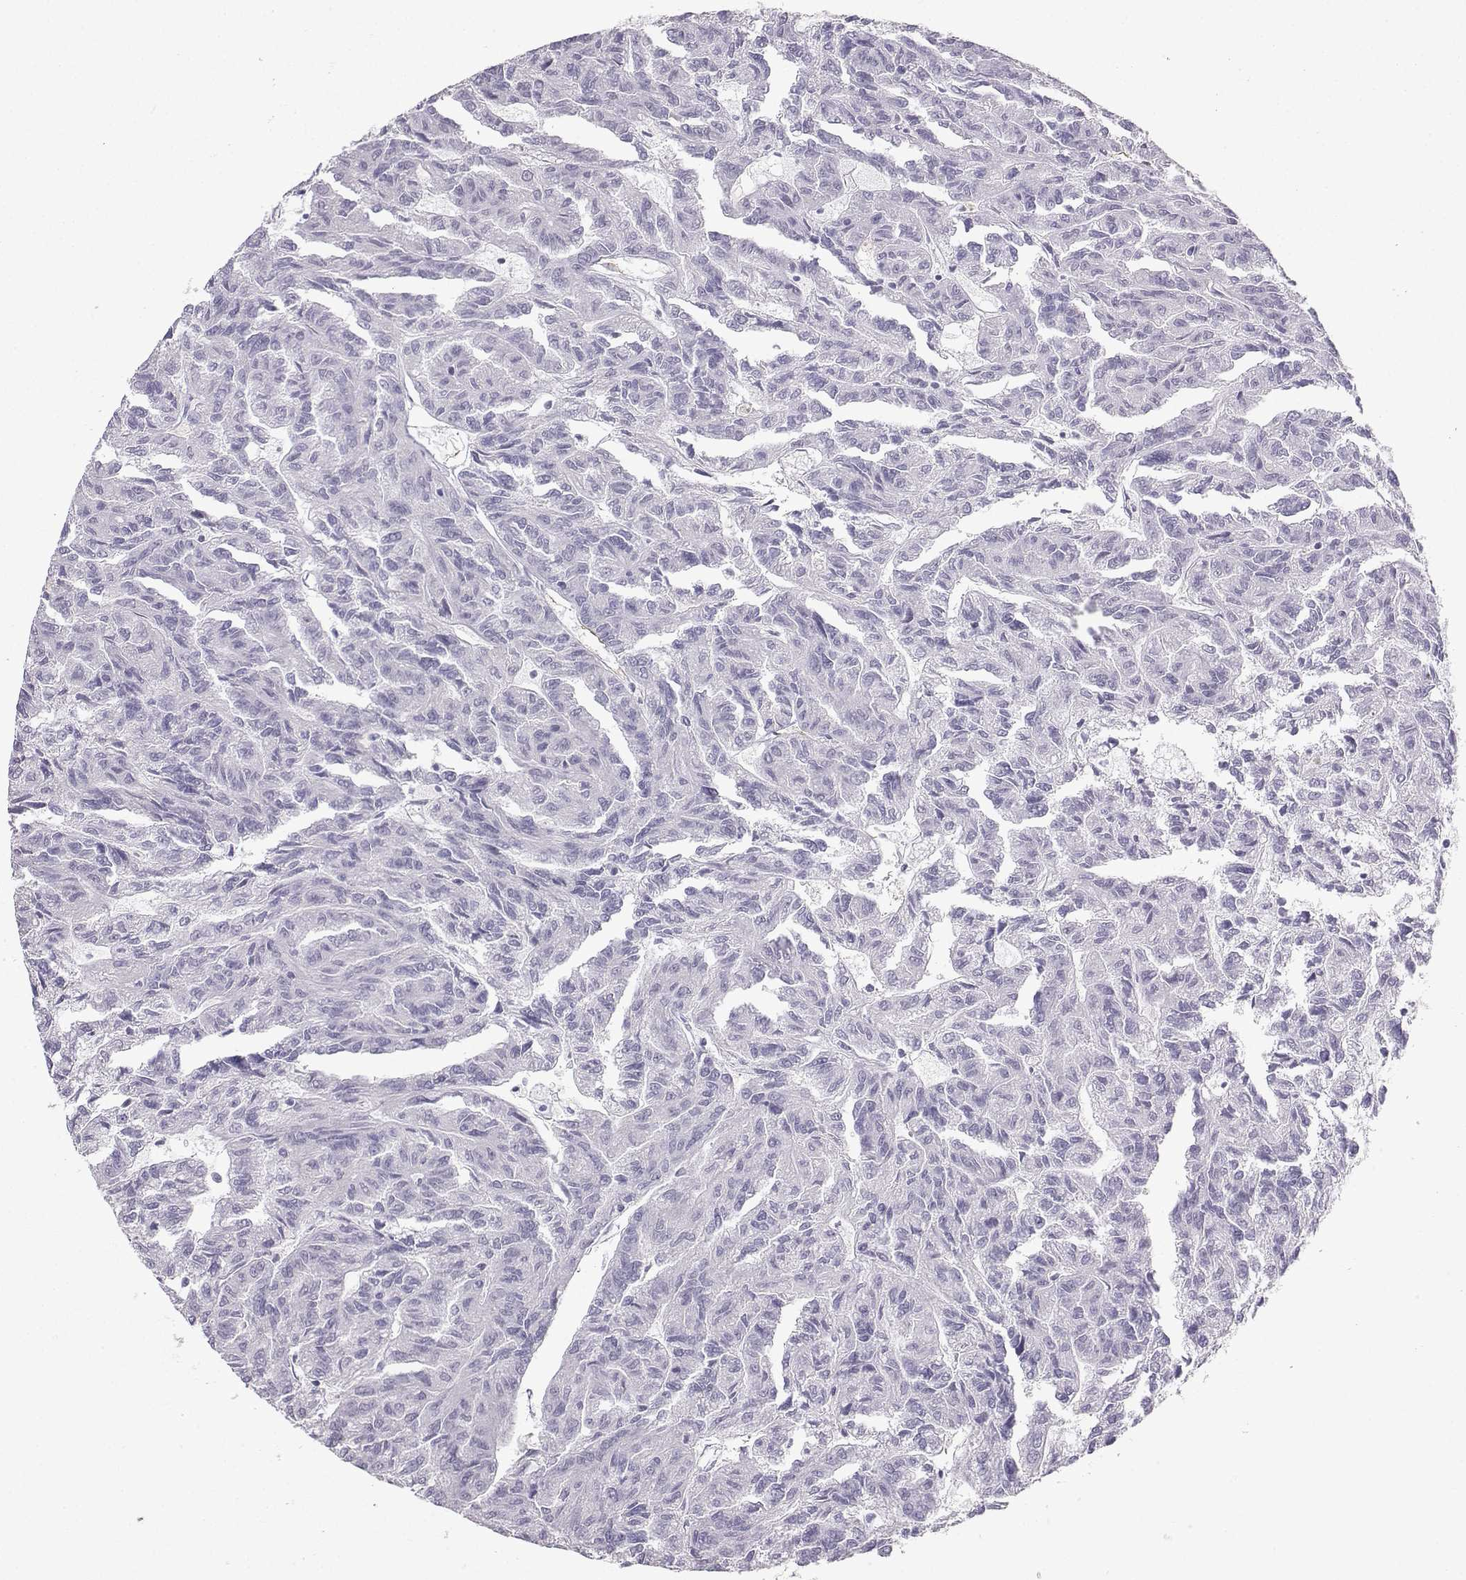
{"staining": {"intensity": "negative", "quantity": "none", "location": "none"}, "tissue": "renal cancer", "cell_type": "Tumor cells", "image_type": "cancer", "snomed": [{"axis": "morphology", "description": "Adenocarcinoma, NOS"}, {"axis": "topography", "description": "Kidney"}], "caption": "The photomicrograph reveals no significant expression in tumor cells of renal cancer (adenocarcinoma). (DAB IHC visualized using brightfield microscopy, high magnification).", "gene": "IQCD", "patient": {"sex": "male", "age": 79}}